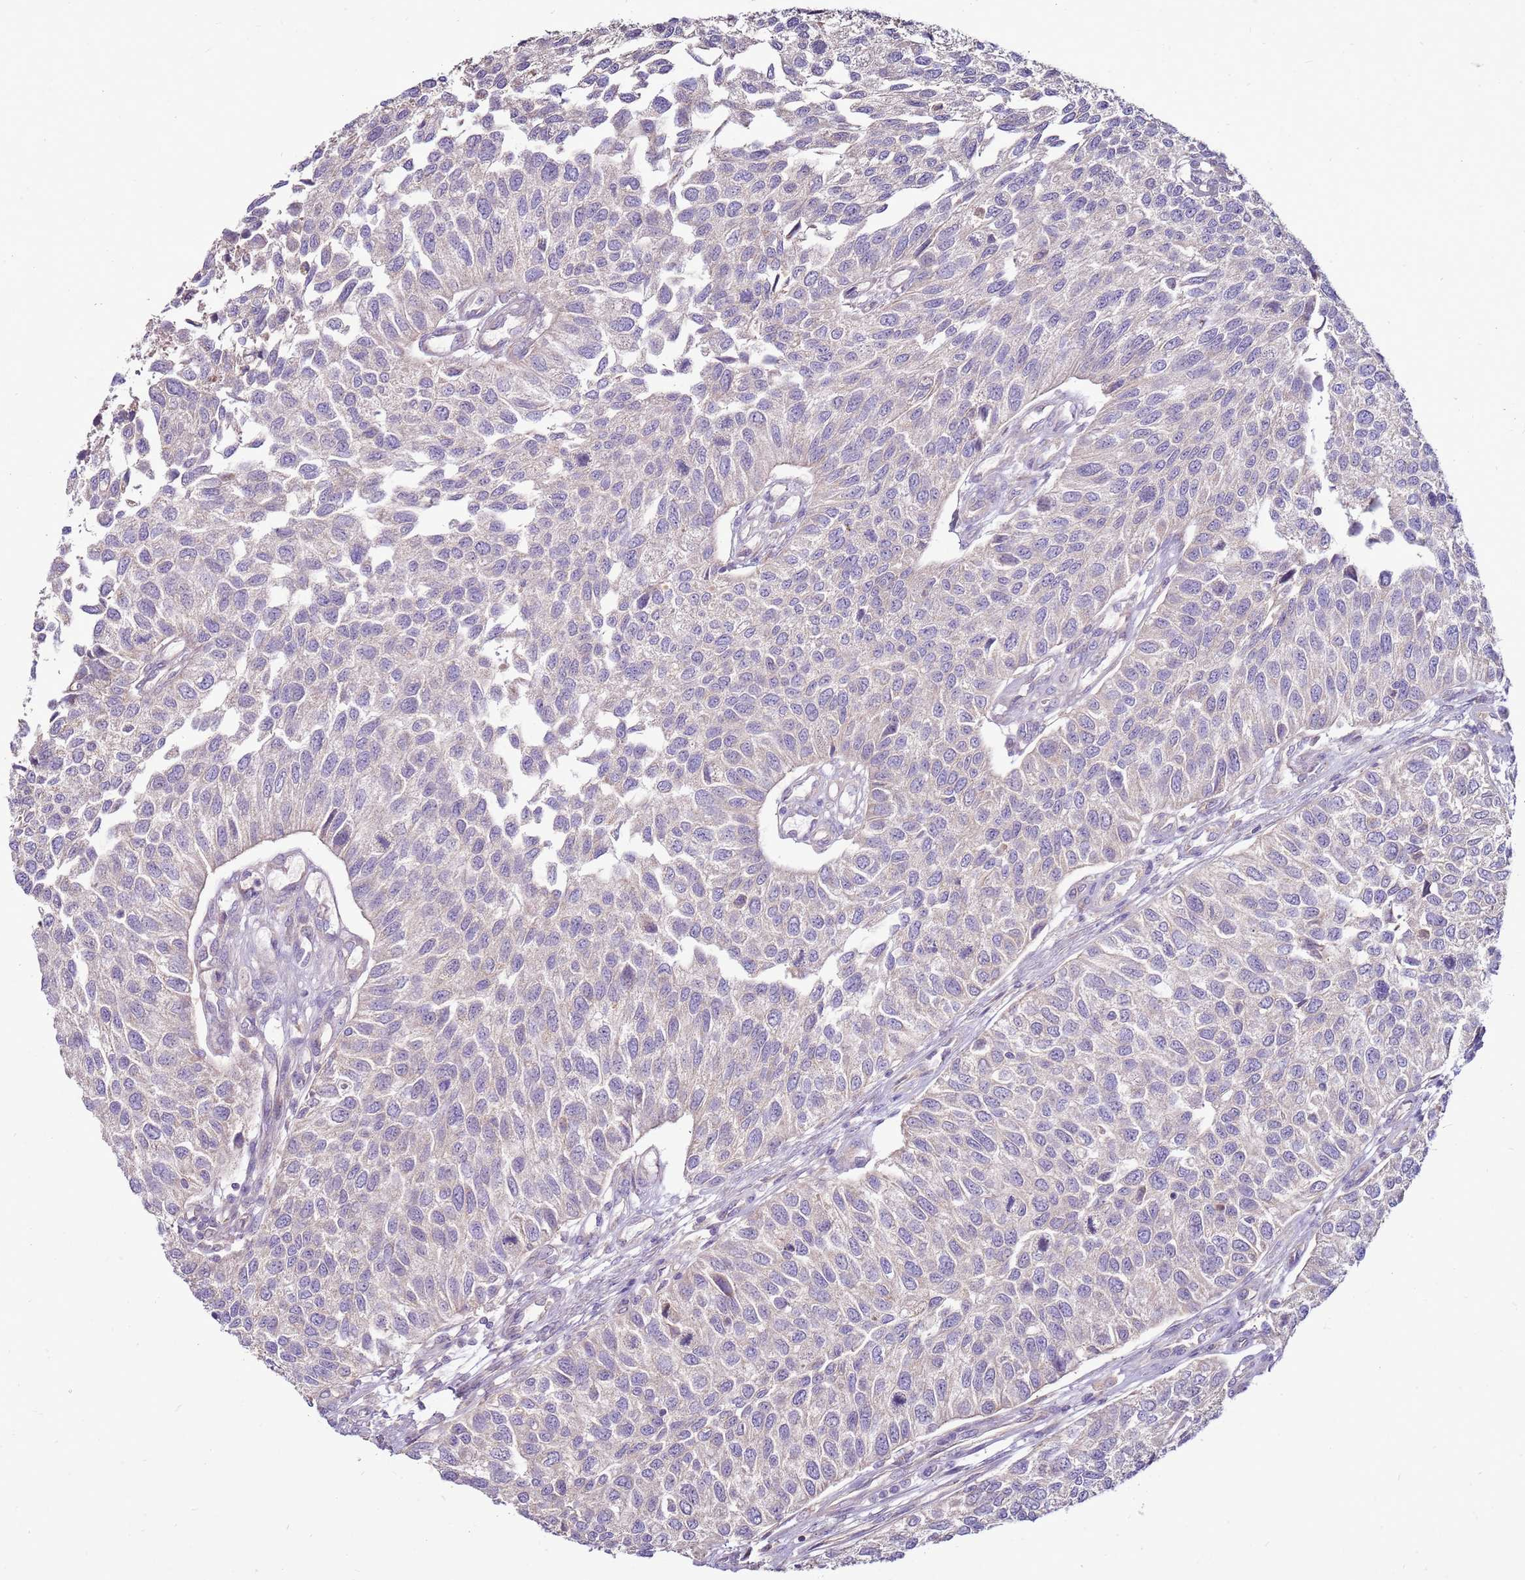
{"staining": {"intensity": "negative", "quantity": "none", "location": "none"}, "tissue": "urothelial cancer", "cell_type": "Tumor cells", "image_type": "cancer", "snomed": [{"axis": "morphology", "description": "Urothelial carcinoma, NOS"}, {"axis": "topography", "description": "Urinary bladder"}], "caption": "This is a histopathology image of IHC staining of transitional cell carcinoma, which shows no expression in tumor cells. (DAB (3,3'-diaminobenzidine) immunohistochemistry with hematoxylin counter stain).", "gene": "TRAPPC4", "patient": {"sex": "male", "age": 55}}